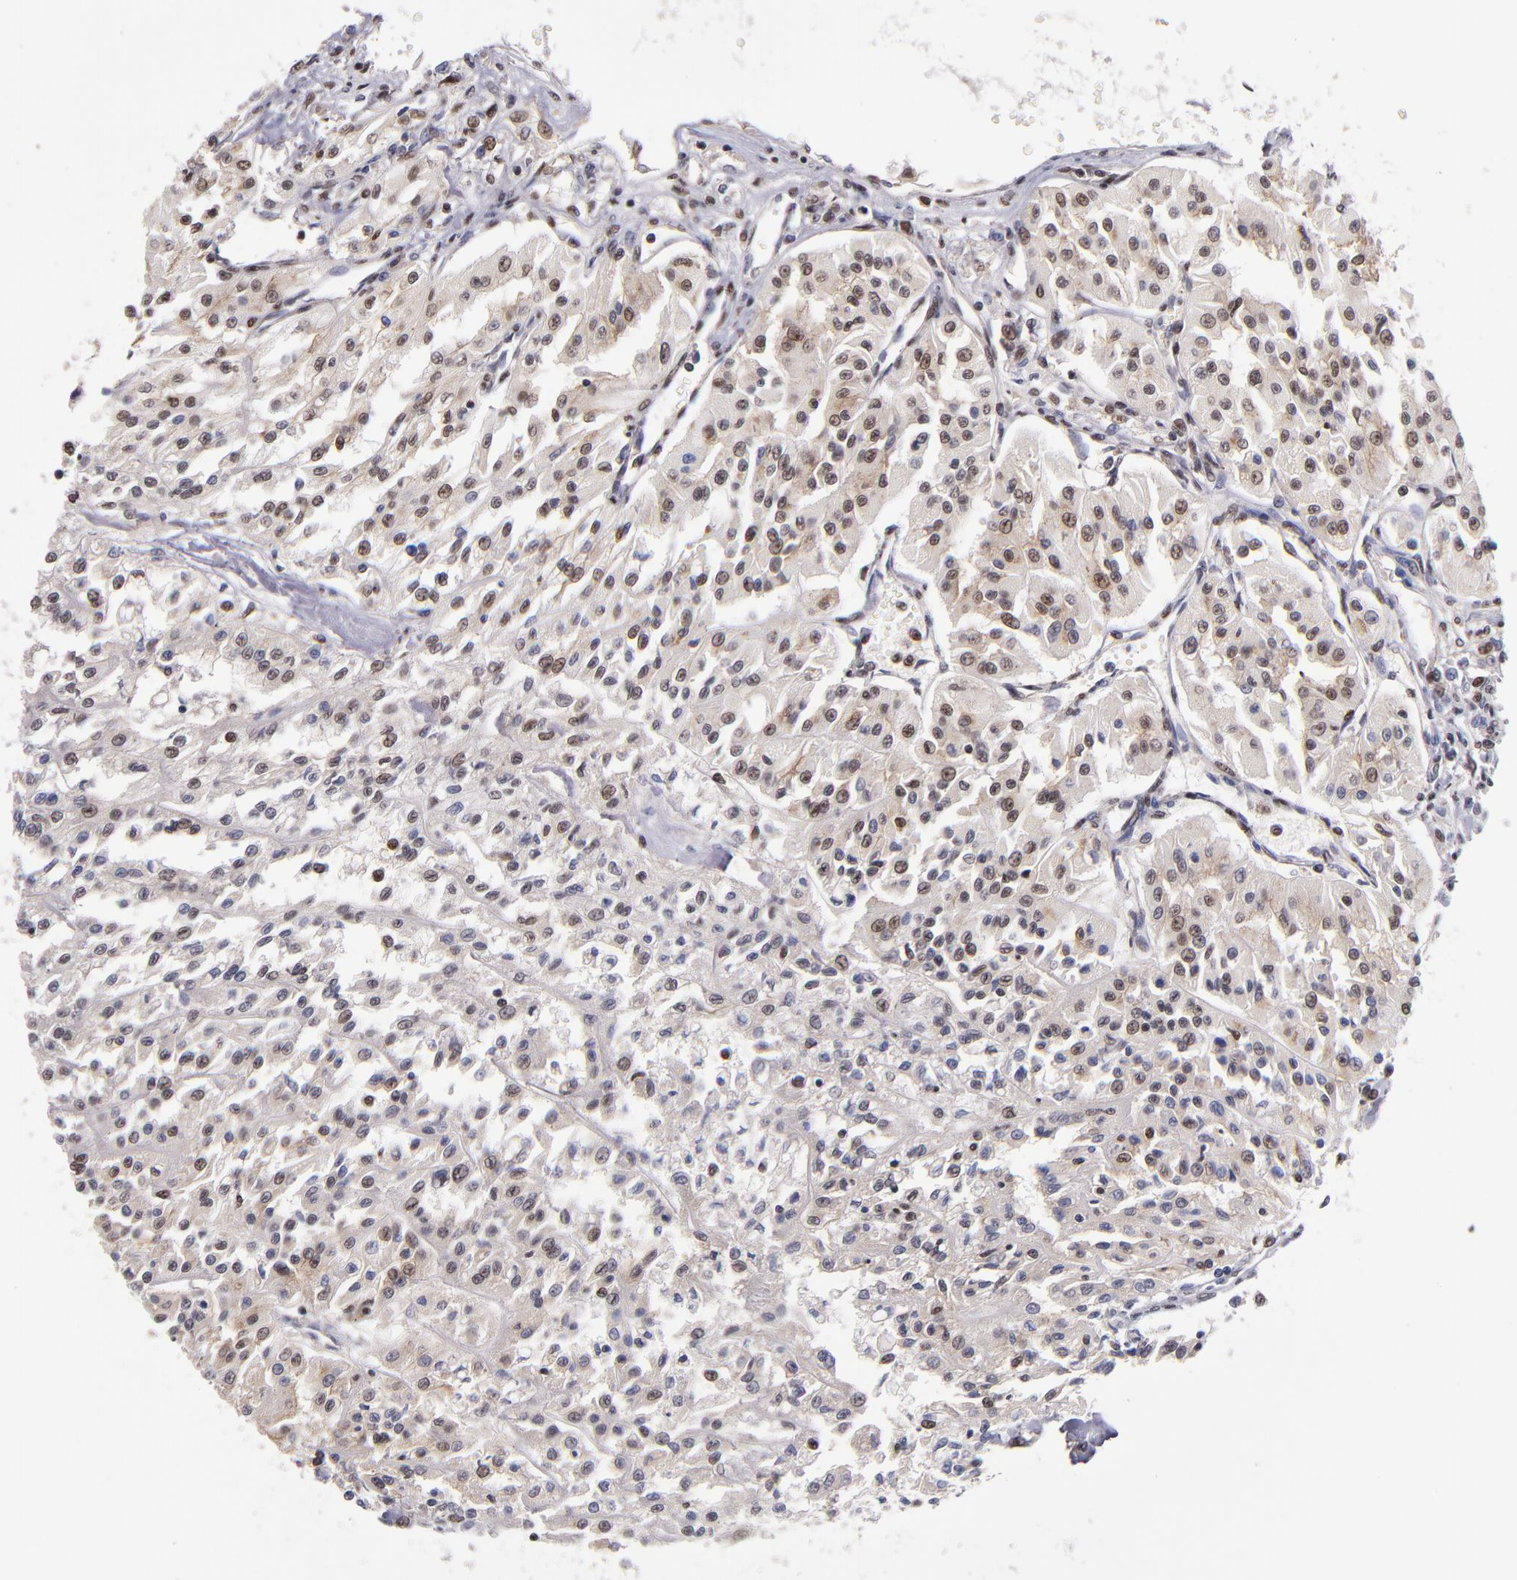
{"staining": {"intensity": "moderate", "quantity": "25%-75%", "location": "nuclear"}, "tissue": "renal cancer", "cell_type": "Tumor cells", "image_type": "cancer", "snomed": [{"axis": "morphology", "description": "Adenocarcinoma, NOS"}, {"axis": "topography", "description": "Kidney"}], "caption": "Immunohistochemical staining of human renal adenocarcinoma exhibits medium levels of moderate nuclear positivity in about 25%-75% of tumor cells.", "gene": "EP300", "patient": {"sex": "male", "age": 78}}